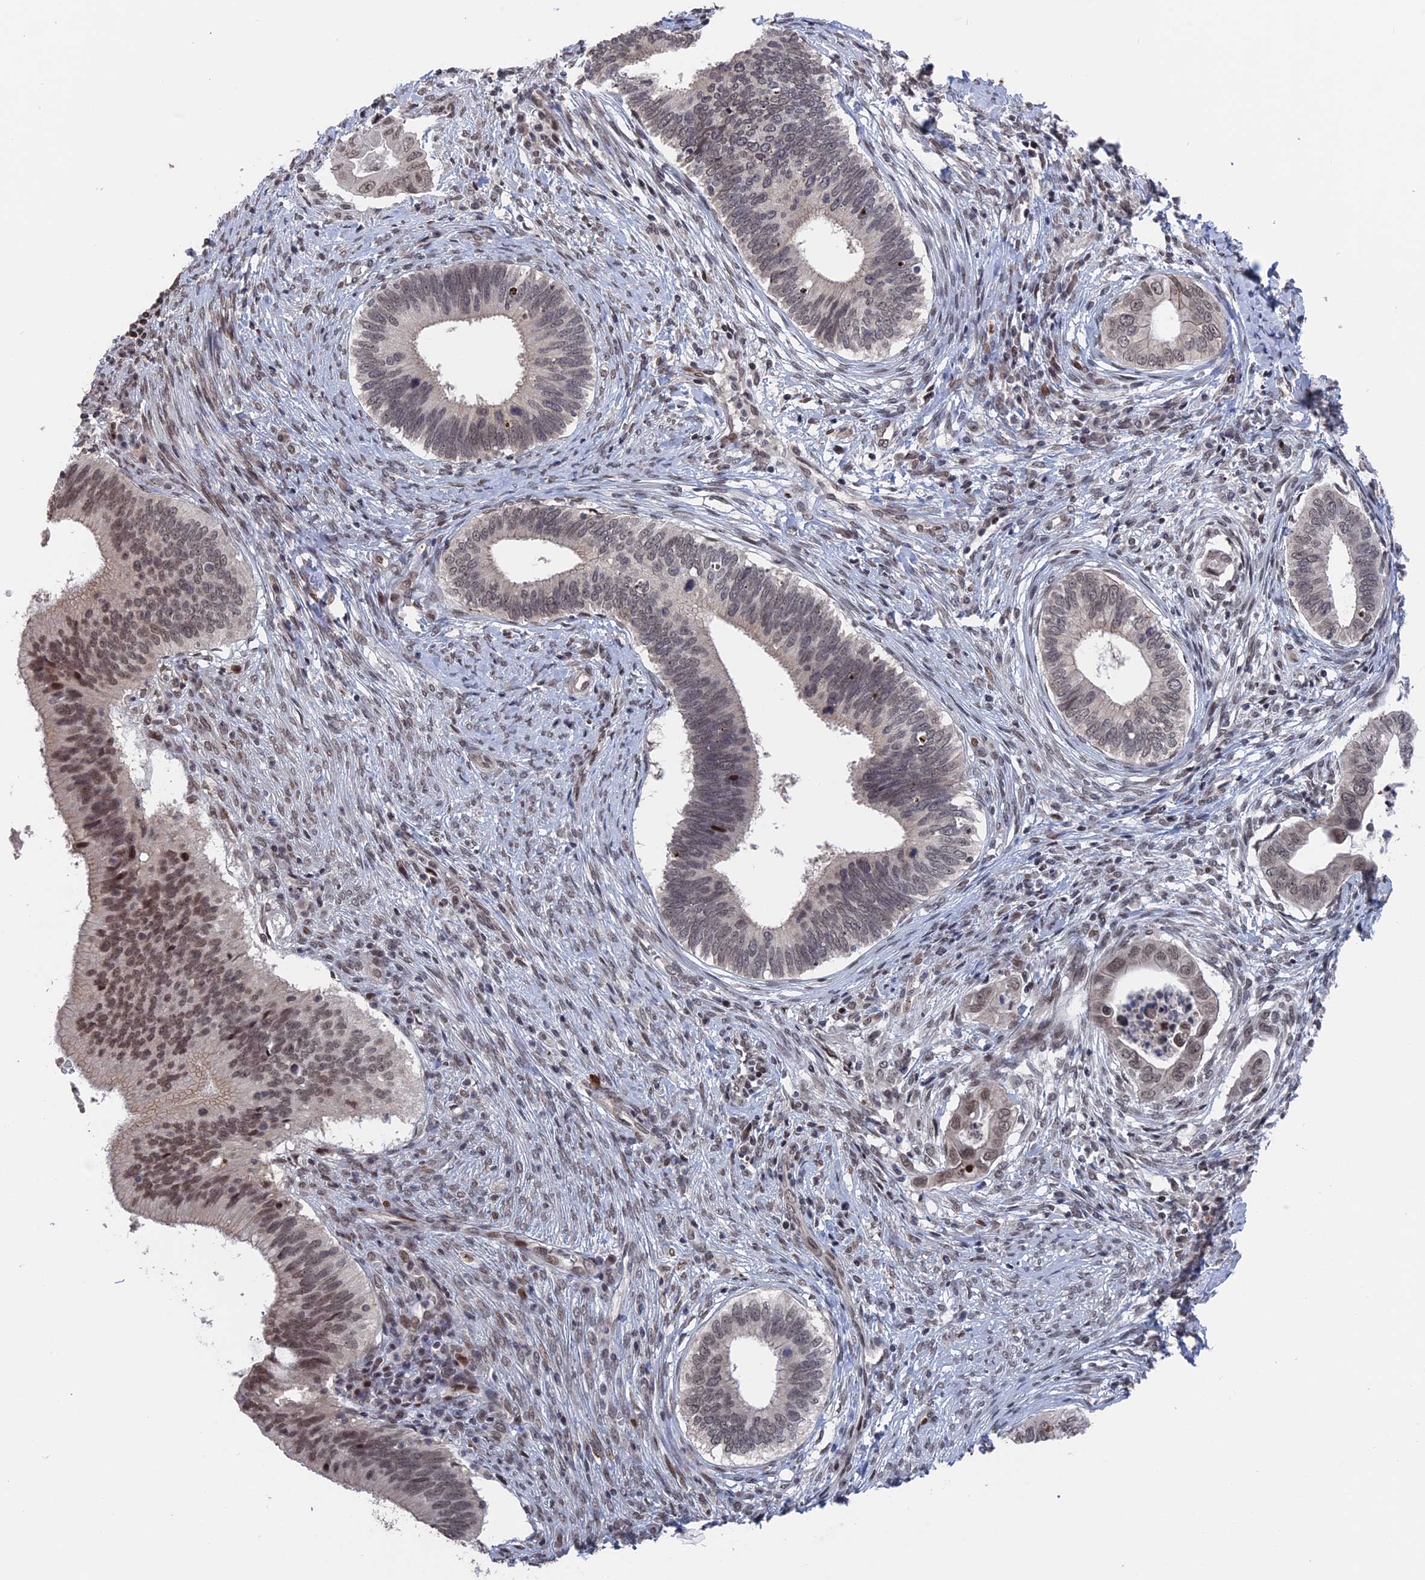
{"staining": {"intensity": "moderate", "quantity": "<25%", "location": "nuclear"}, "tissue": "cervical cancer", "cell_type": "Tumor cells", "image_type": "cancer", "snomed": [{"axis": "morphology", "description": "Adenocarcinoma, NOS"}, {"axis": "topography", "description": "Cervix"}], "caption": "Protein analysis of cervical cancer tissue displays moderate nuclear staining in approximately <25% of tumor cells.", "gene": "NR2C2AP", "patient": {"sex": "female", "age": 42}}